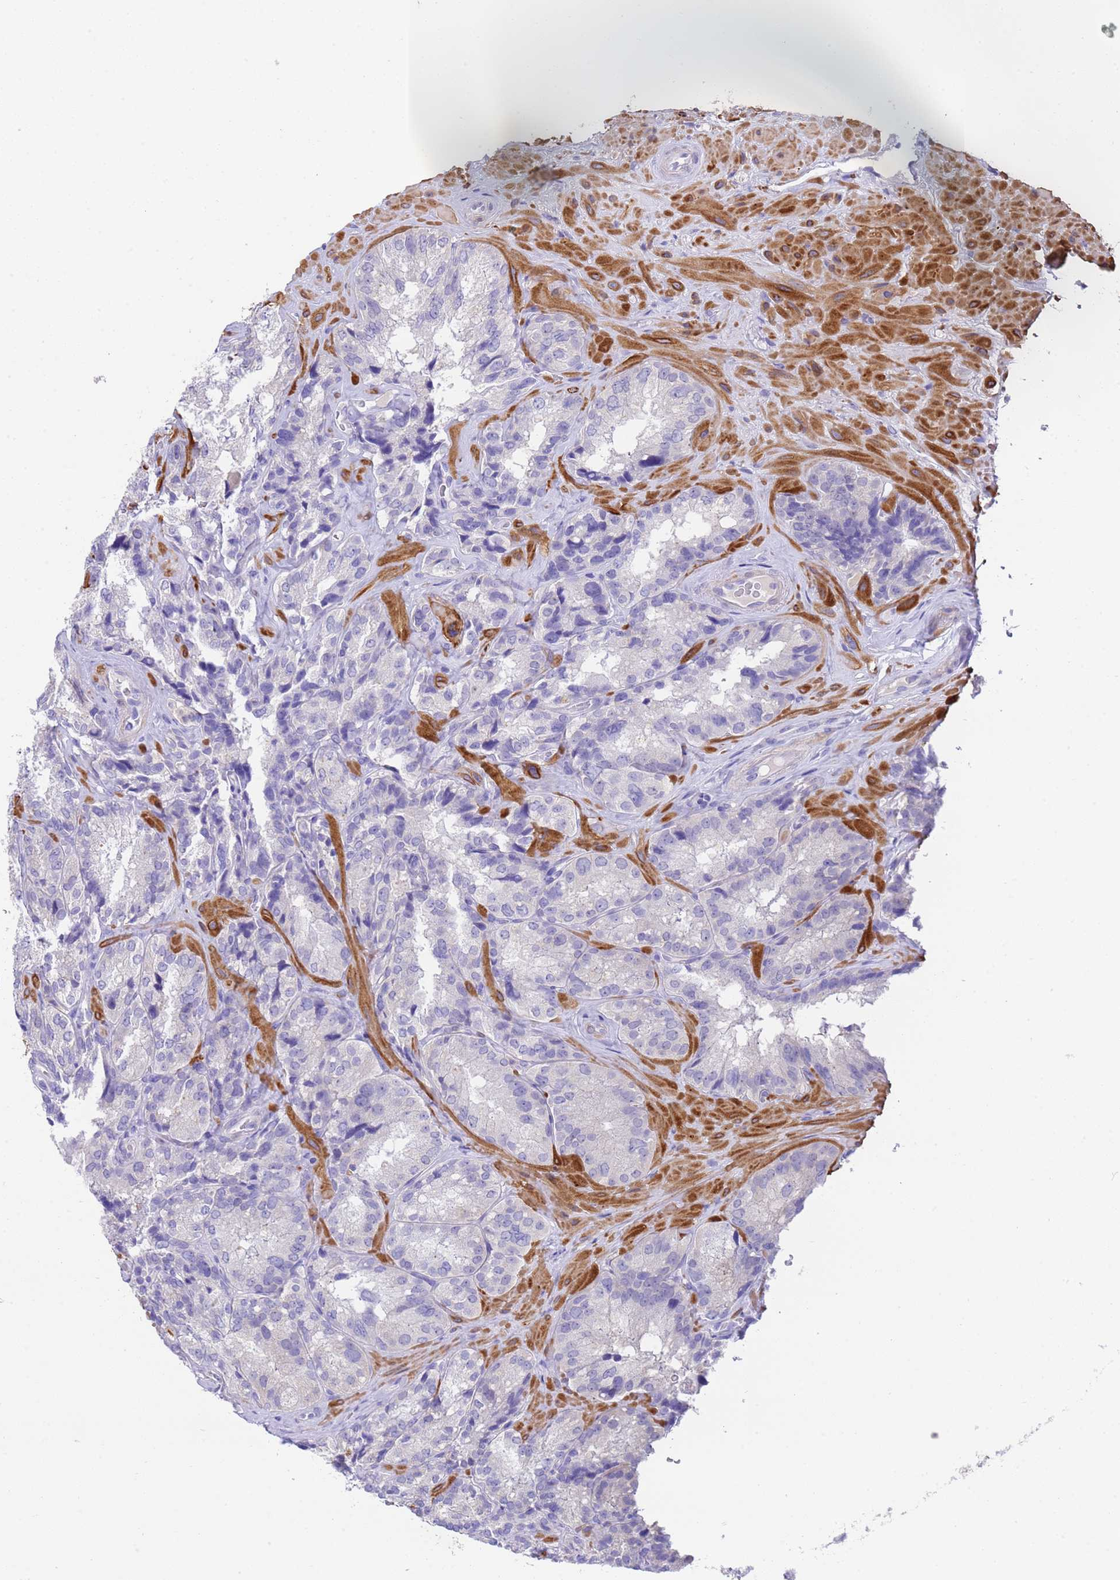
{"staining": {"intensity": "negative", "quantity": "none", "location": "none"}, "tissue": "seminal vesicle", "cell_type": "Glandular cells", "image_type": "normal", "snomed": [{"axis": "morphology", "description": "Normal tissue, NOS"}, {"axis": "topography", "description": "Seminal veicle"}], "caption": "A high-resolution image shows immunohistochemistry staining of unremarkable seminal vesicle, which displays no significant staining in glandular cells.", "gene": "USP38", "patient": {"sex": "male", "age": 58}}